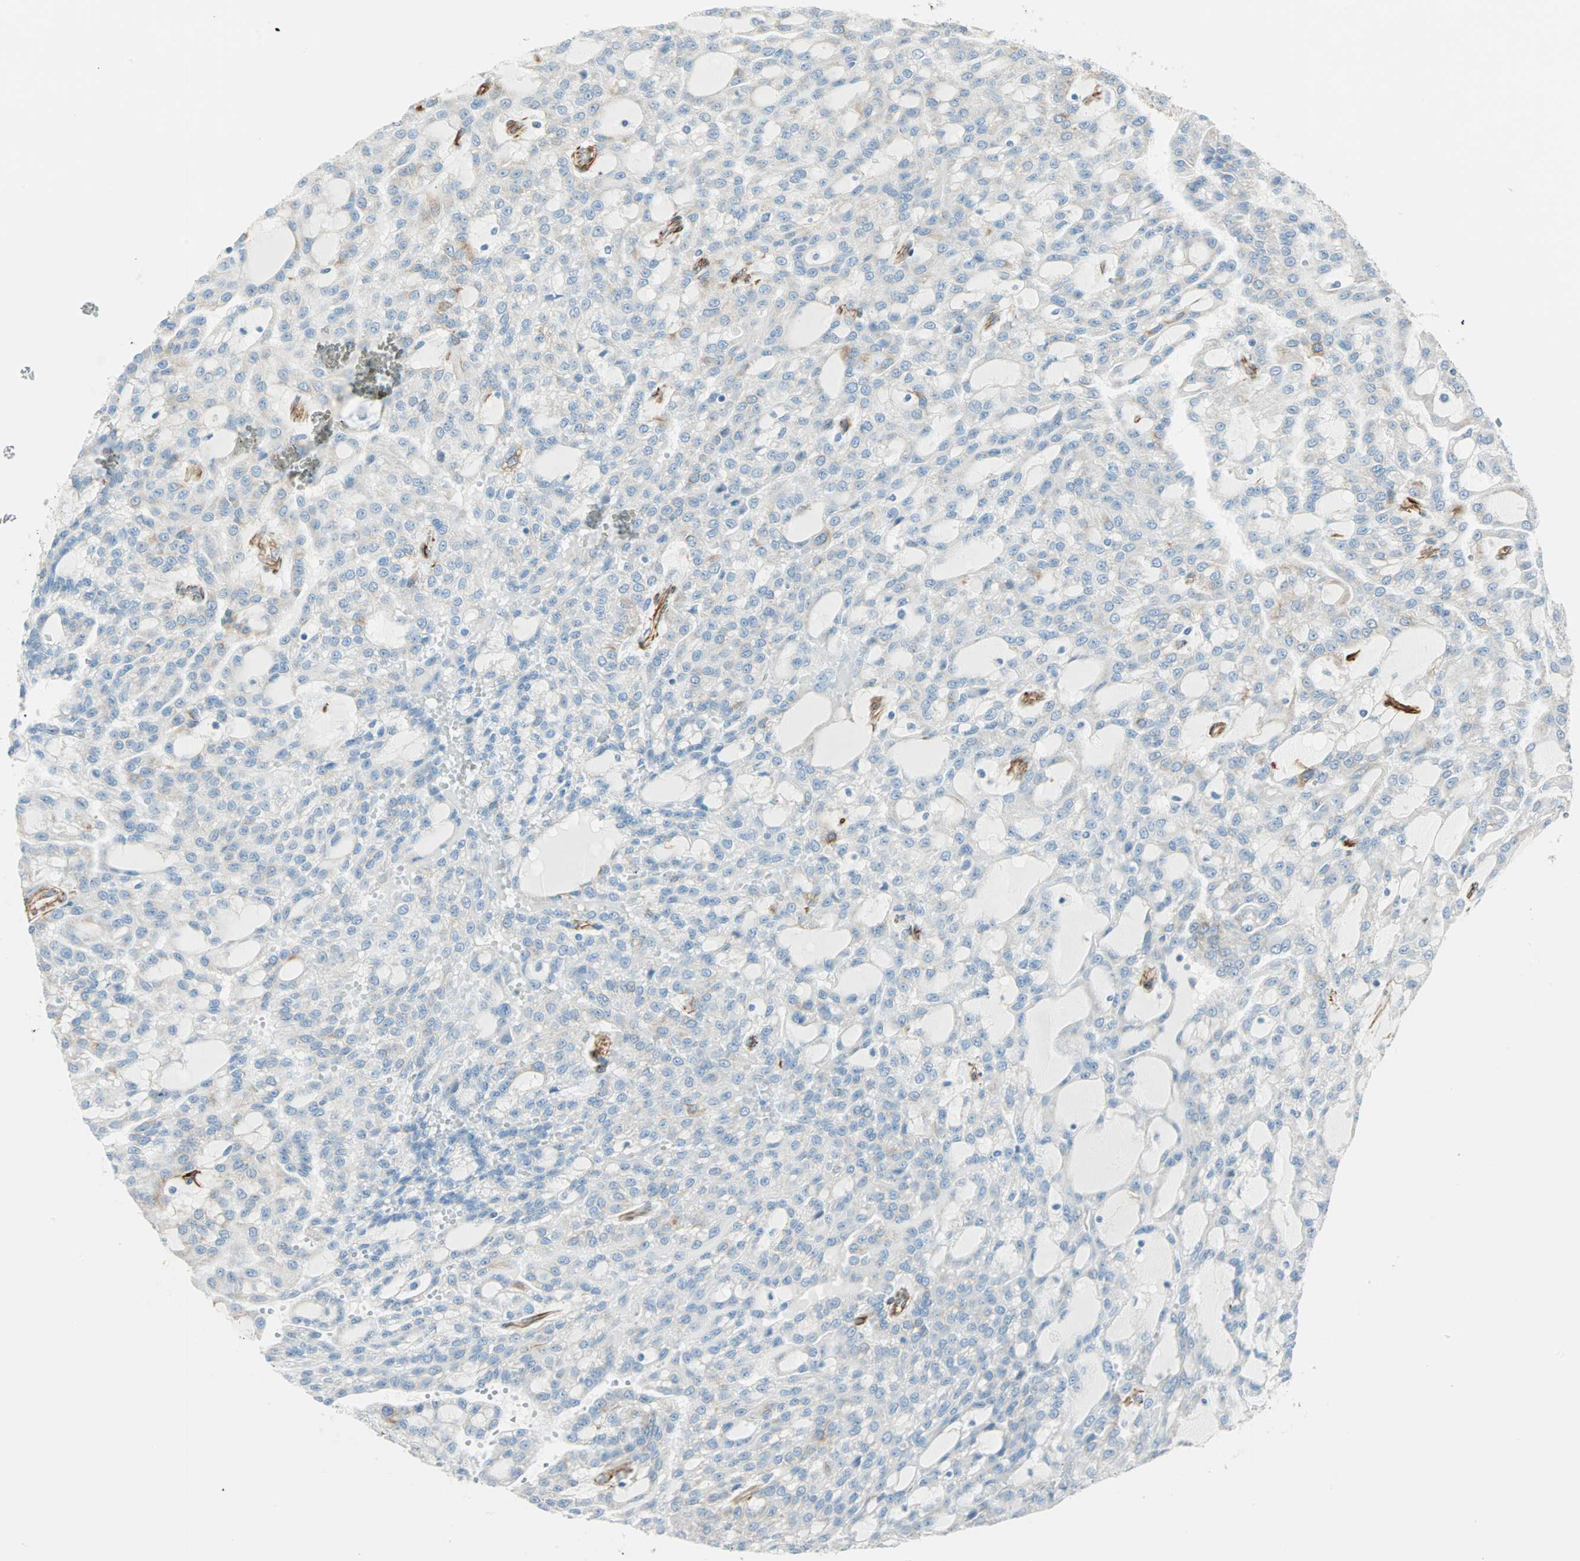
{"staining": {"intensity": "negative", "quantity": "none", "location": "none"}, "tissue": "renal cancer", "cell_type": "Tumor cells", "image_type": "cancer", "snomed": [{"axis": "morphology", "description": "Adenocarcinoma, NOS"}, {"axis": "topography", "description": "Kidney"}], "caption": "DAB immunohistochemical staining of human adenocarcinoma (renal) demonstrates no significant staining in tumor cells.", "gene": "NES", "patient": {"sex": "male", "age": 63}}